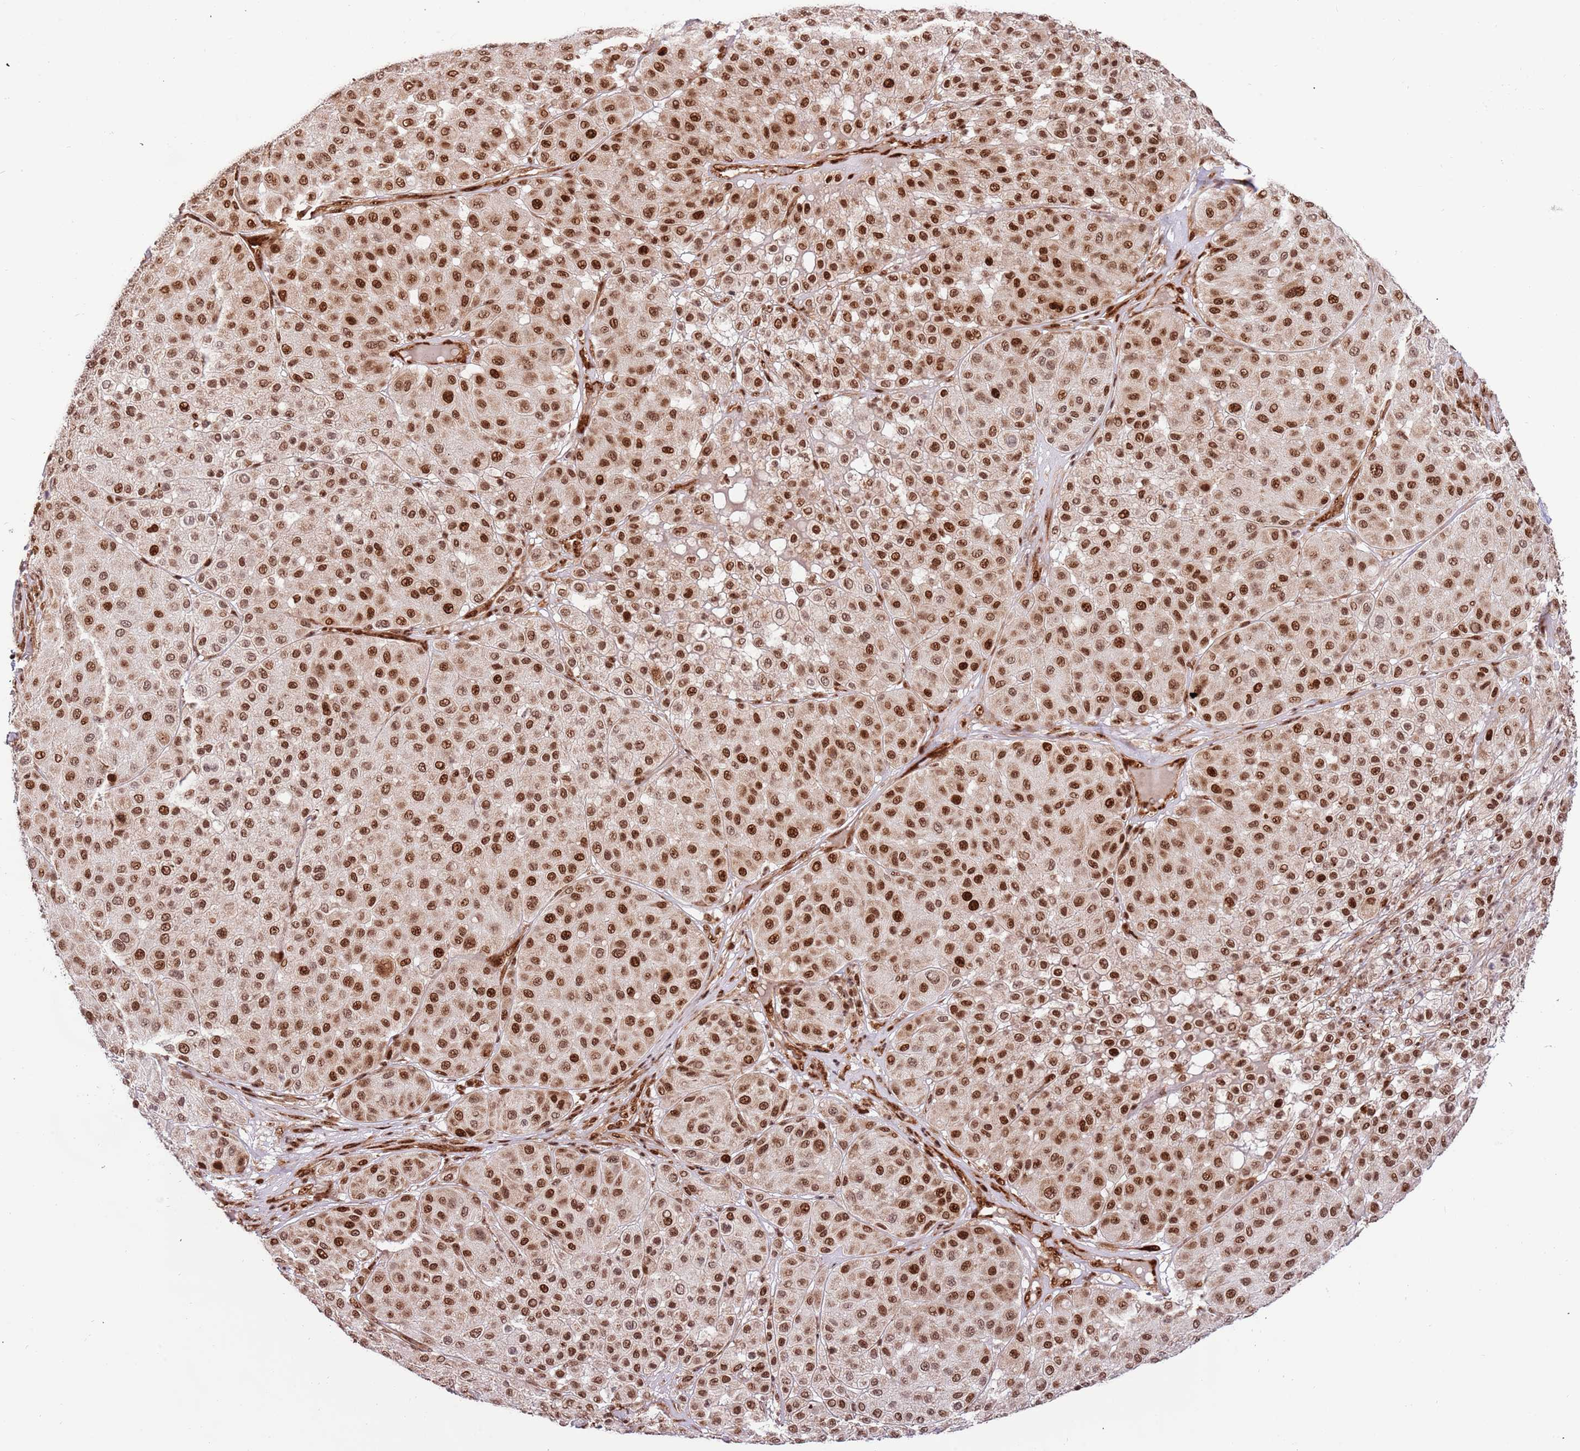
{"staining": {"intensity": "strong", "quantity": ">75%", "location": "nuclear"}, "tissue": "melanoma", "cell_type": "Tumor cells", "image_type": "cancer", "snomed": [{"axis": "morphology", "description": "Malignant melanoma, Metastatic site"}, {"axis": "topography", "description": "Smooth muscle"}], "caption": "Immunohistochemistry (DAB) staining of human malignant melanoma (metastatic site) displays strong nuclear protein positivity in about >75% of tumor cells. The staining was performed using DAB (3,3'-diaminobenzidine) to visualize the protein expression in brown, while the nuclei were stained in blue with hematoxylin (Magnification: 20x).", "gene": "RIF1", "patient": {"sex": "male", "age": 41}}